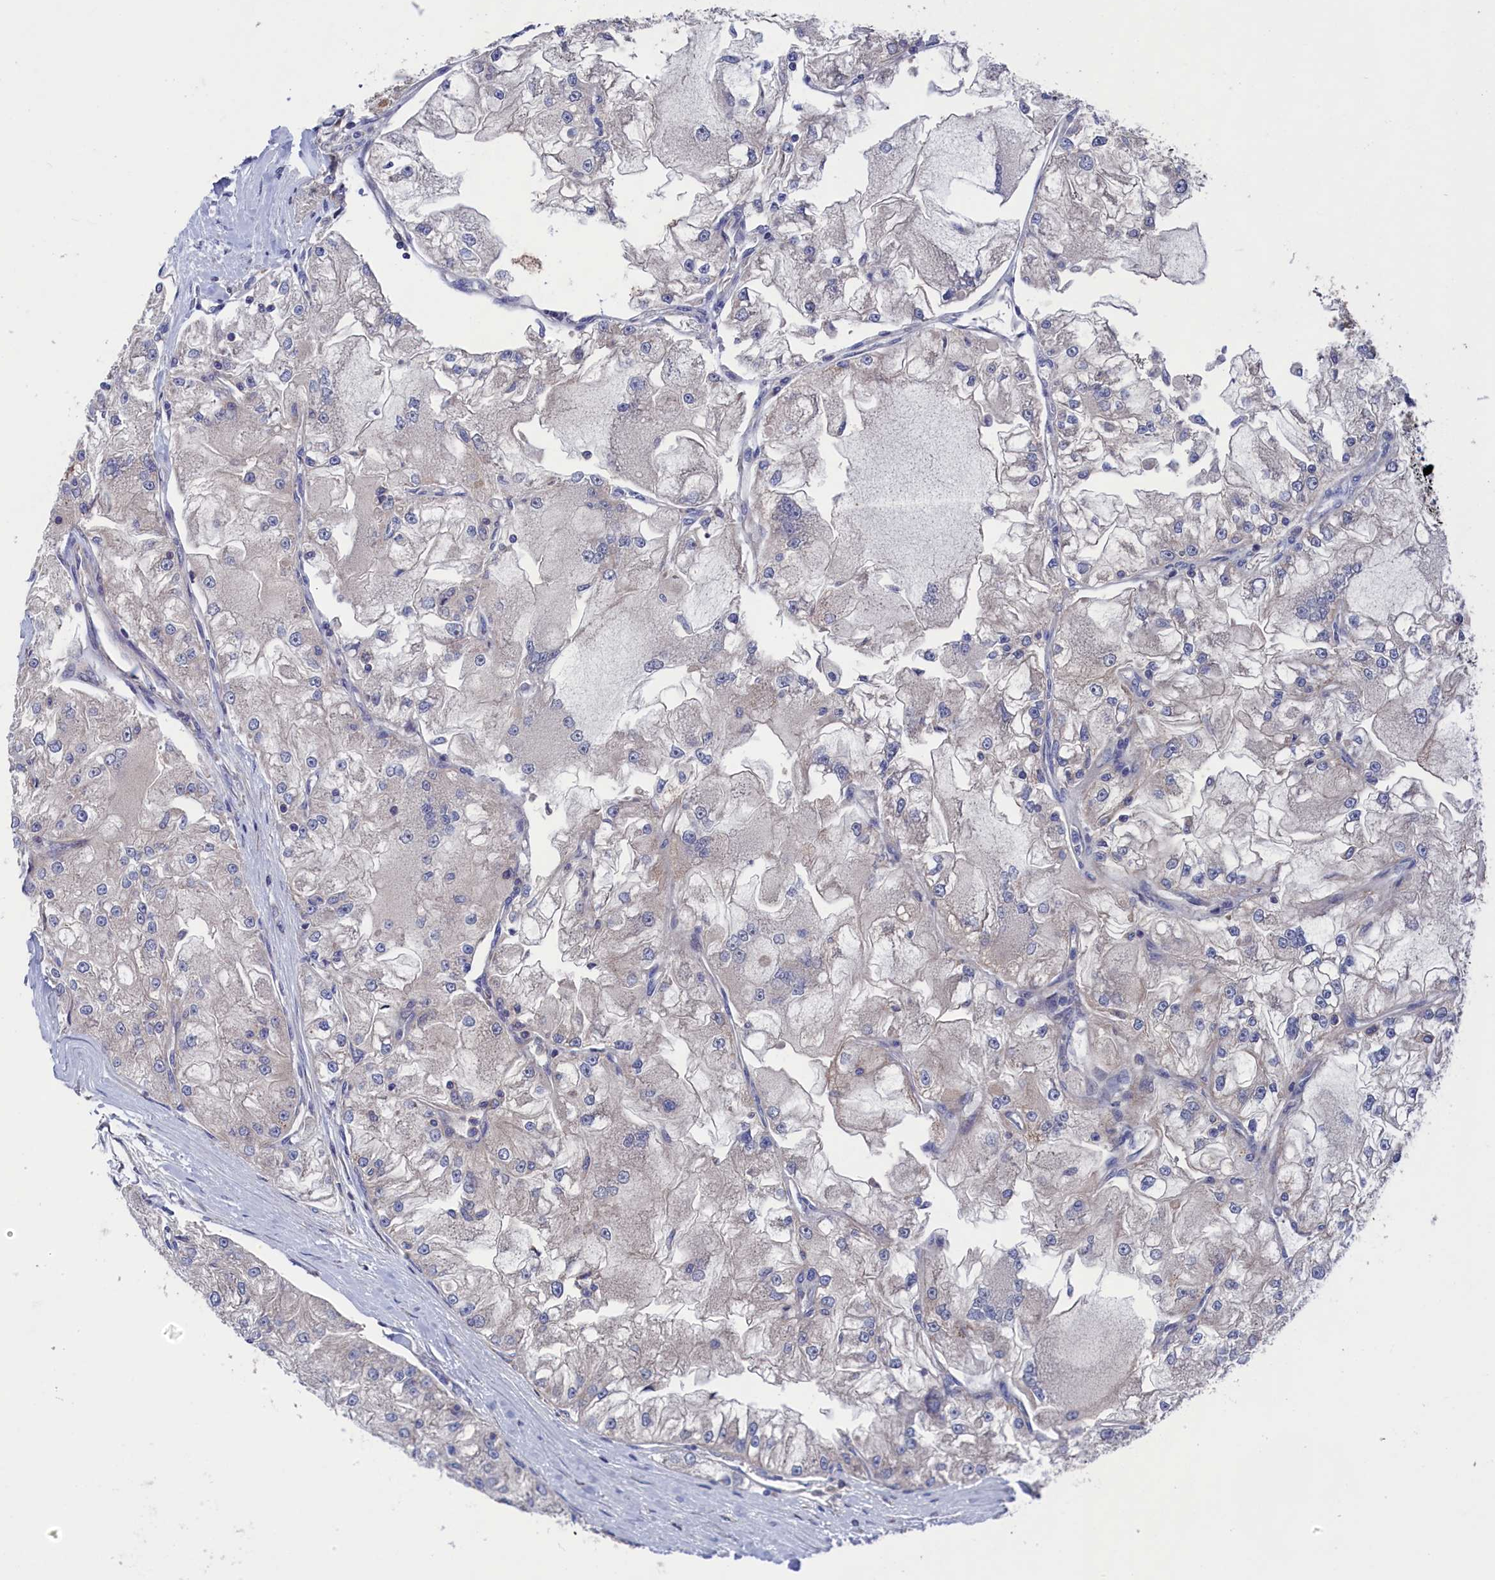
{"staining": {"intensity": "negative", "quantity": "none", "location": "none"}, "tissue": "renal cancer", "cell_type": "Tumor cells", "image_type": "cancer", "snomed": [{"axis": "morphology", "description": "Adenocarcinoma, NOS"}, {"axis": "topography", "description": "Kidney"}], "caption": "Protein analysis of renal adenocarcinoma shows no significant staining in tumor cells.", "gene": "SPATA13", "patient": {"sex": "female", "age": 72}}